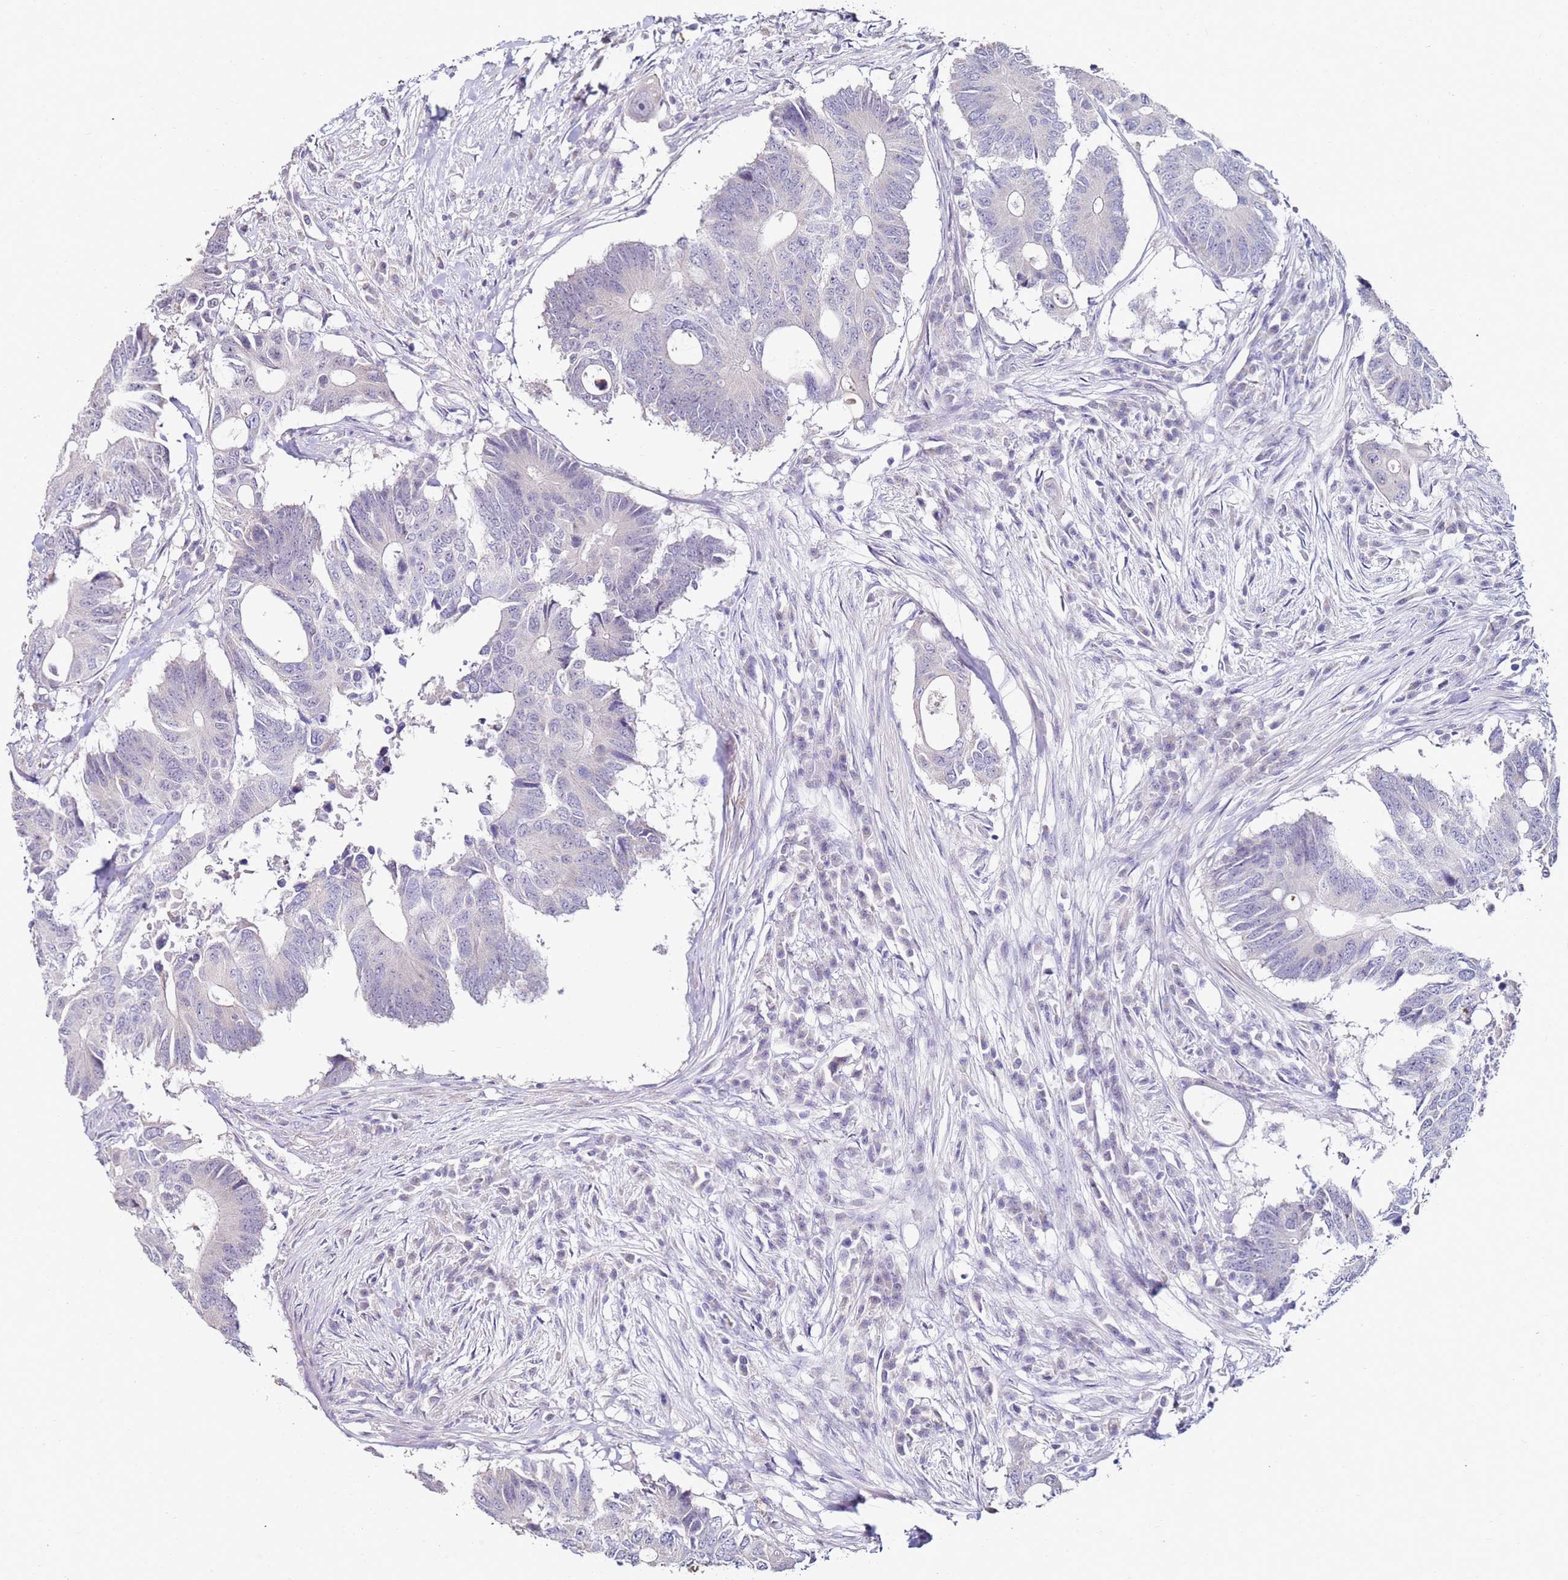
{"staining": {"intensity": "negative", "quantity": "none", "location": "none"}, "tissue": "colorectal cancer", "cell_type": "Tumor cells", "image_type": "cancer", "snomed": [{"axis": "morphology", "description": "Adenocarcinoma, NOS"}, {"axis": "topography", "description": "Colon"}], "caption": "An immunohistochemistry (IHC) photomicrograph of colorectal cancer (adenocarcinoma) is shown. There is no staining in tumor cells of colorectal cancer (adenocarcinoma).", "gene": "RARS2", "patient": {"sex": "male", "age": 71}}